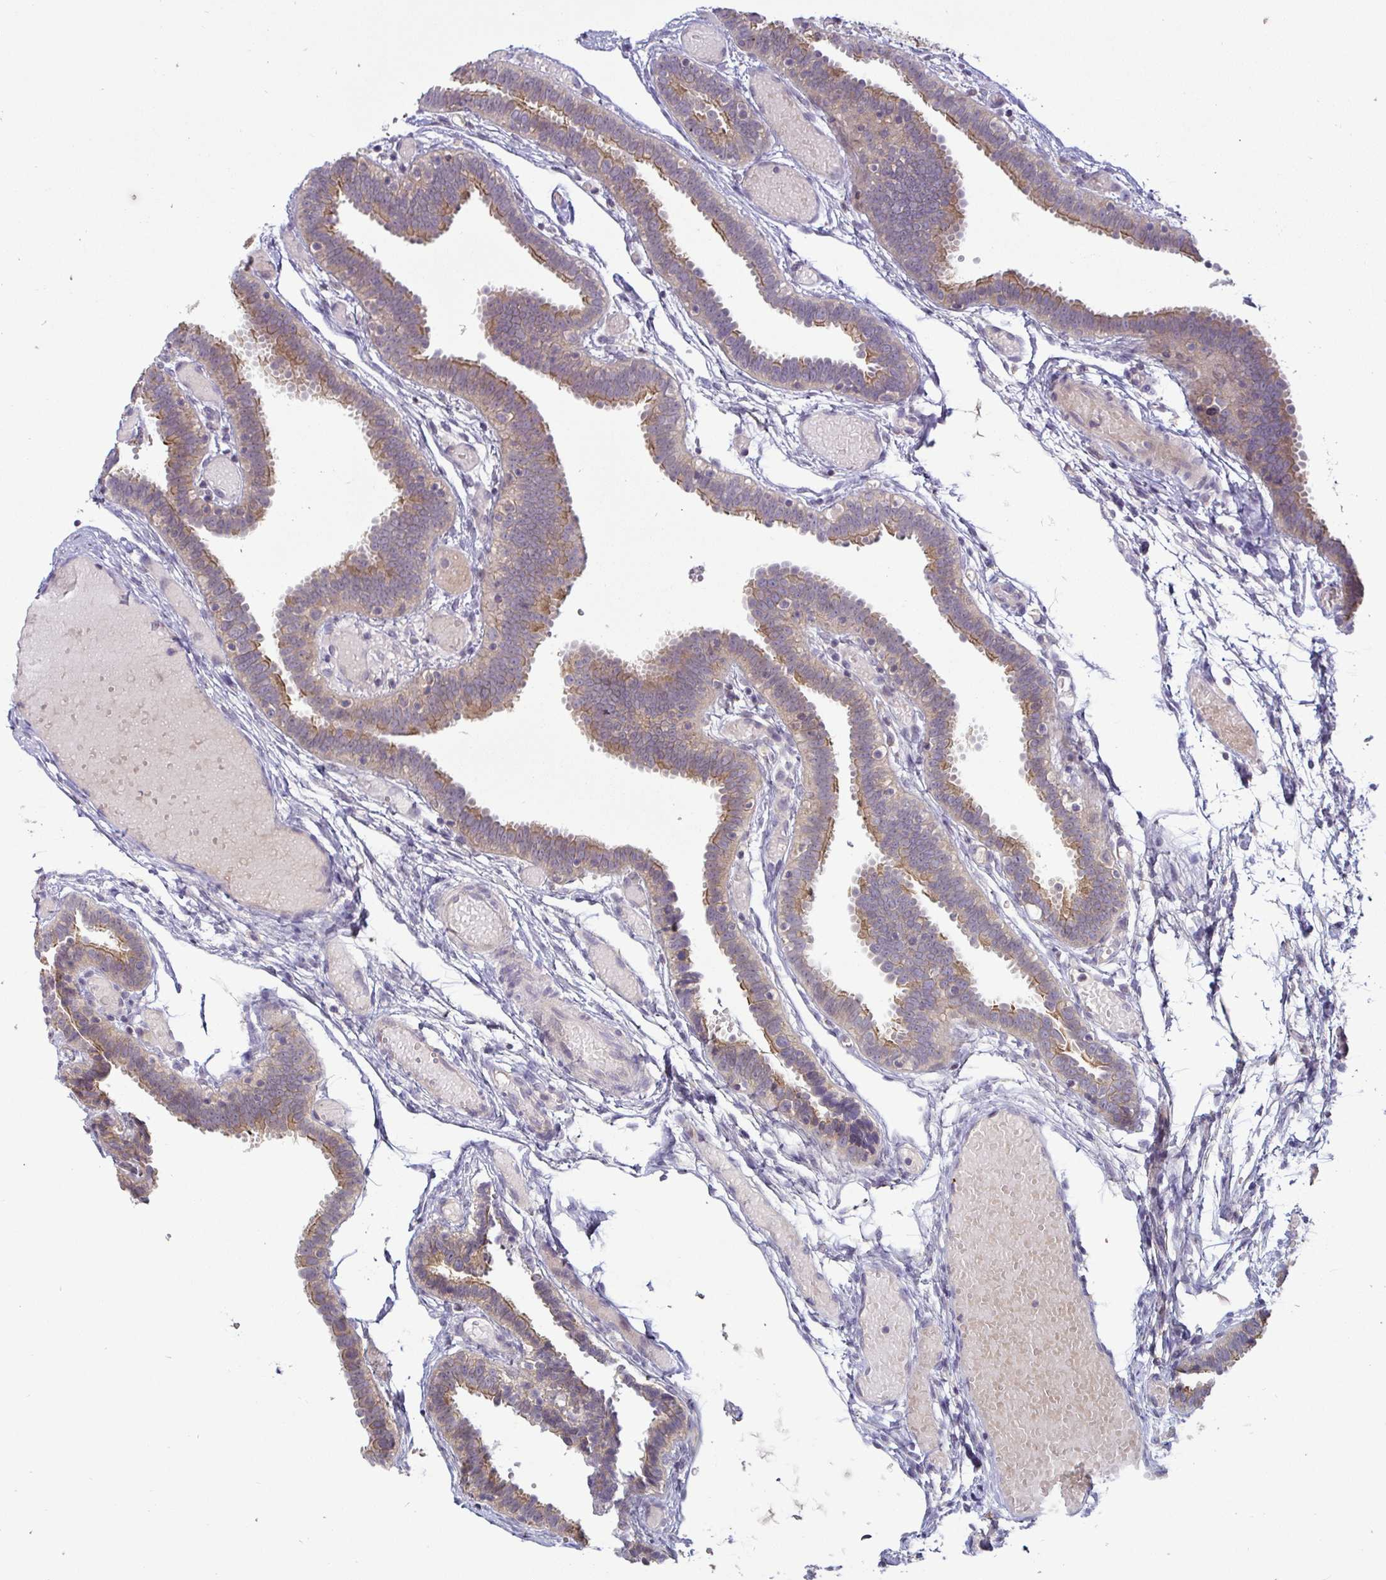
{"staining": {"intensity": "moderate", "quantity": ">75%", "location": "cytoplasmic/membranous"}, "tissue": "fallopian tube", "cell_type": "Glandular cells", "image_type": "normal", "snomed": [{"axis": "morphology", "description": "Normal tissue, NOS"}, {"axis": "topography", "description": "Fallopian tube"}], "caption": "Immunohistochemistry staining of benign fallopian tube, which reveals medium levels of moderate cytoplasmic/membranous positivity in about >75% of glandular cells indicating moderate cytoplasmic/membranous protein positivity. The staining was performed using DAB (3,3'-diaminobenzidine) (brown) for protein detection and nuclei were counterstained in hematoxylin (blue).", "gene": "GSTM1", "patient": {"sex": "female", "age": 37}}